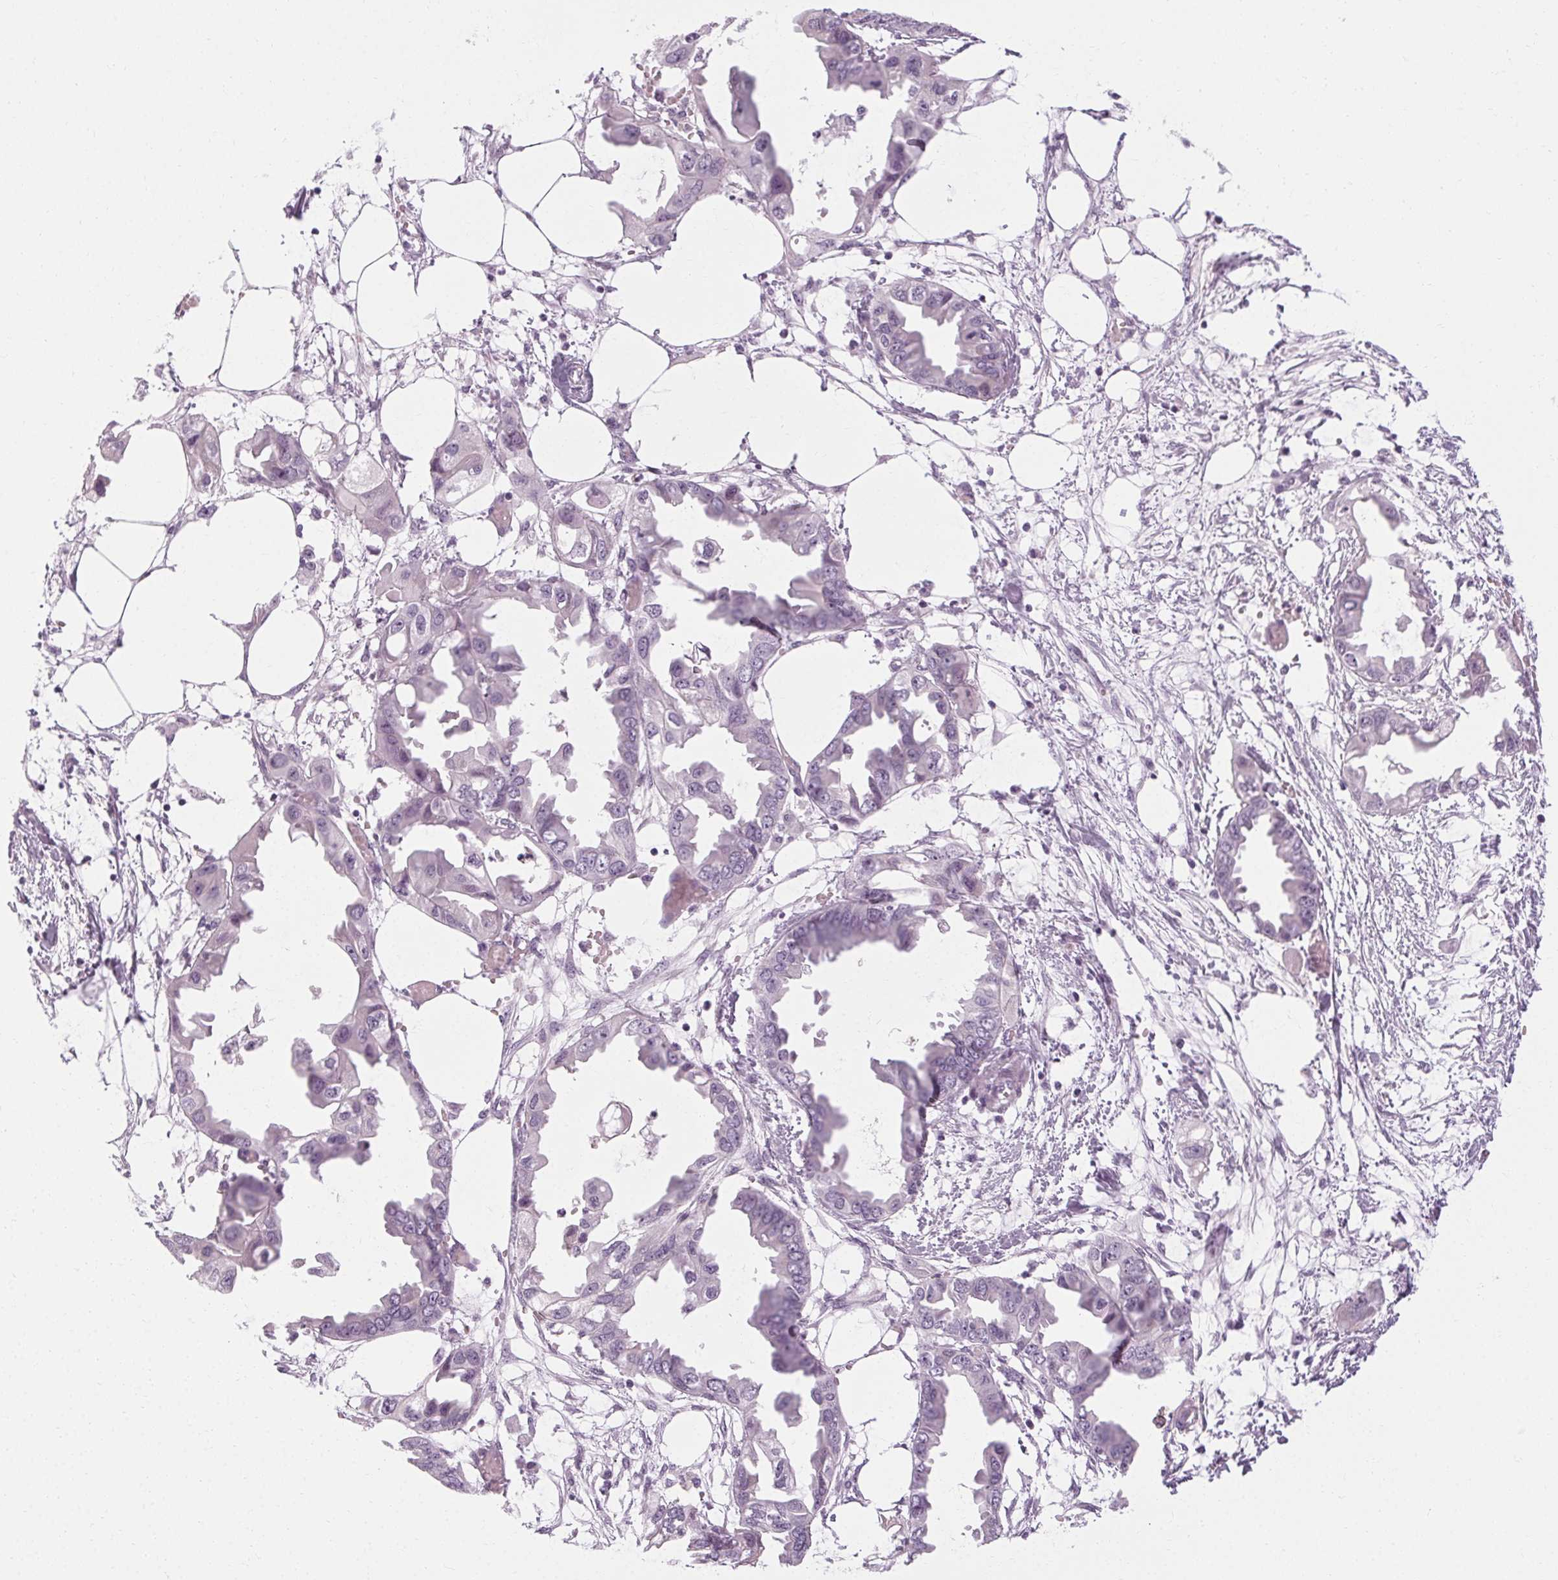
{"staining": {"intensity": "negative", "quantity": "none", "location": "none"}, "tissue": "endometrial cancer", "cell_type": "Tumor cells", "image_type": "cancer", "snomed": [{"axis": "morphology", "description": "Adenocarcinoma, NOS"}, {"axis": "morphology", "description": "Adenocarcinoma, metastatic, NOS"}, {"axis": "topography", "description": "Adipose tissue"}, {"axis": "topography", "description": "Endometrium"}], "caption": "Tumor cells show no significant staining in endometrial cancer.", "gene": "POMC", "patient": {"sex": "female", "age": 67}}